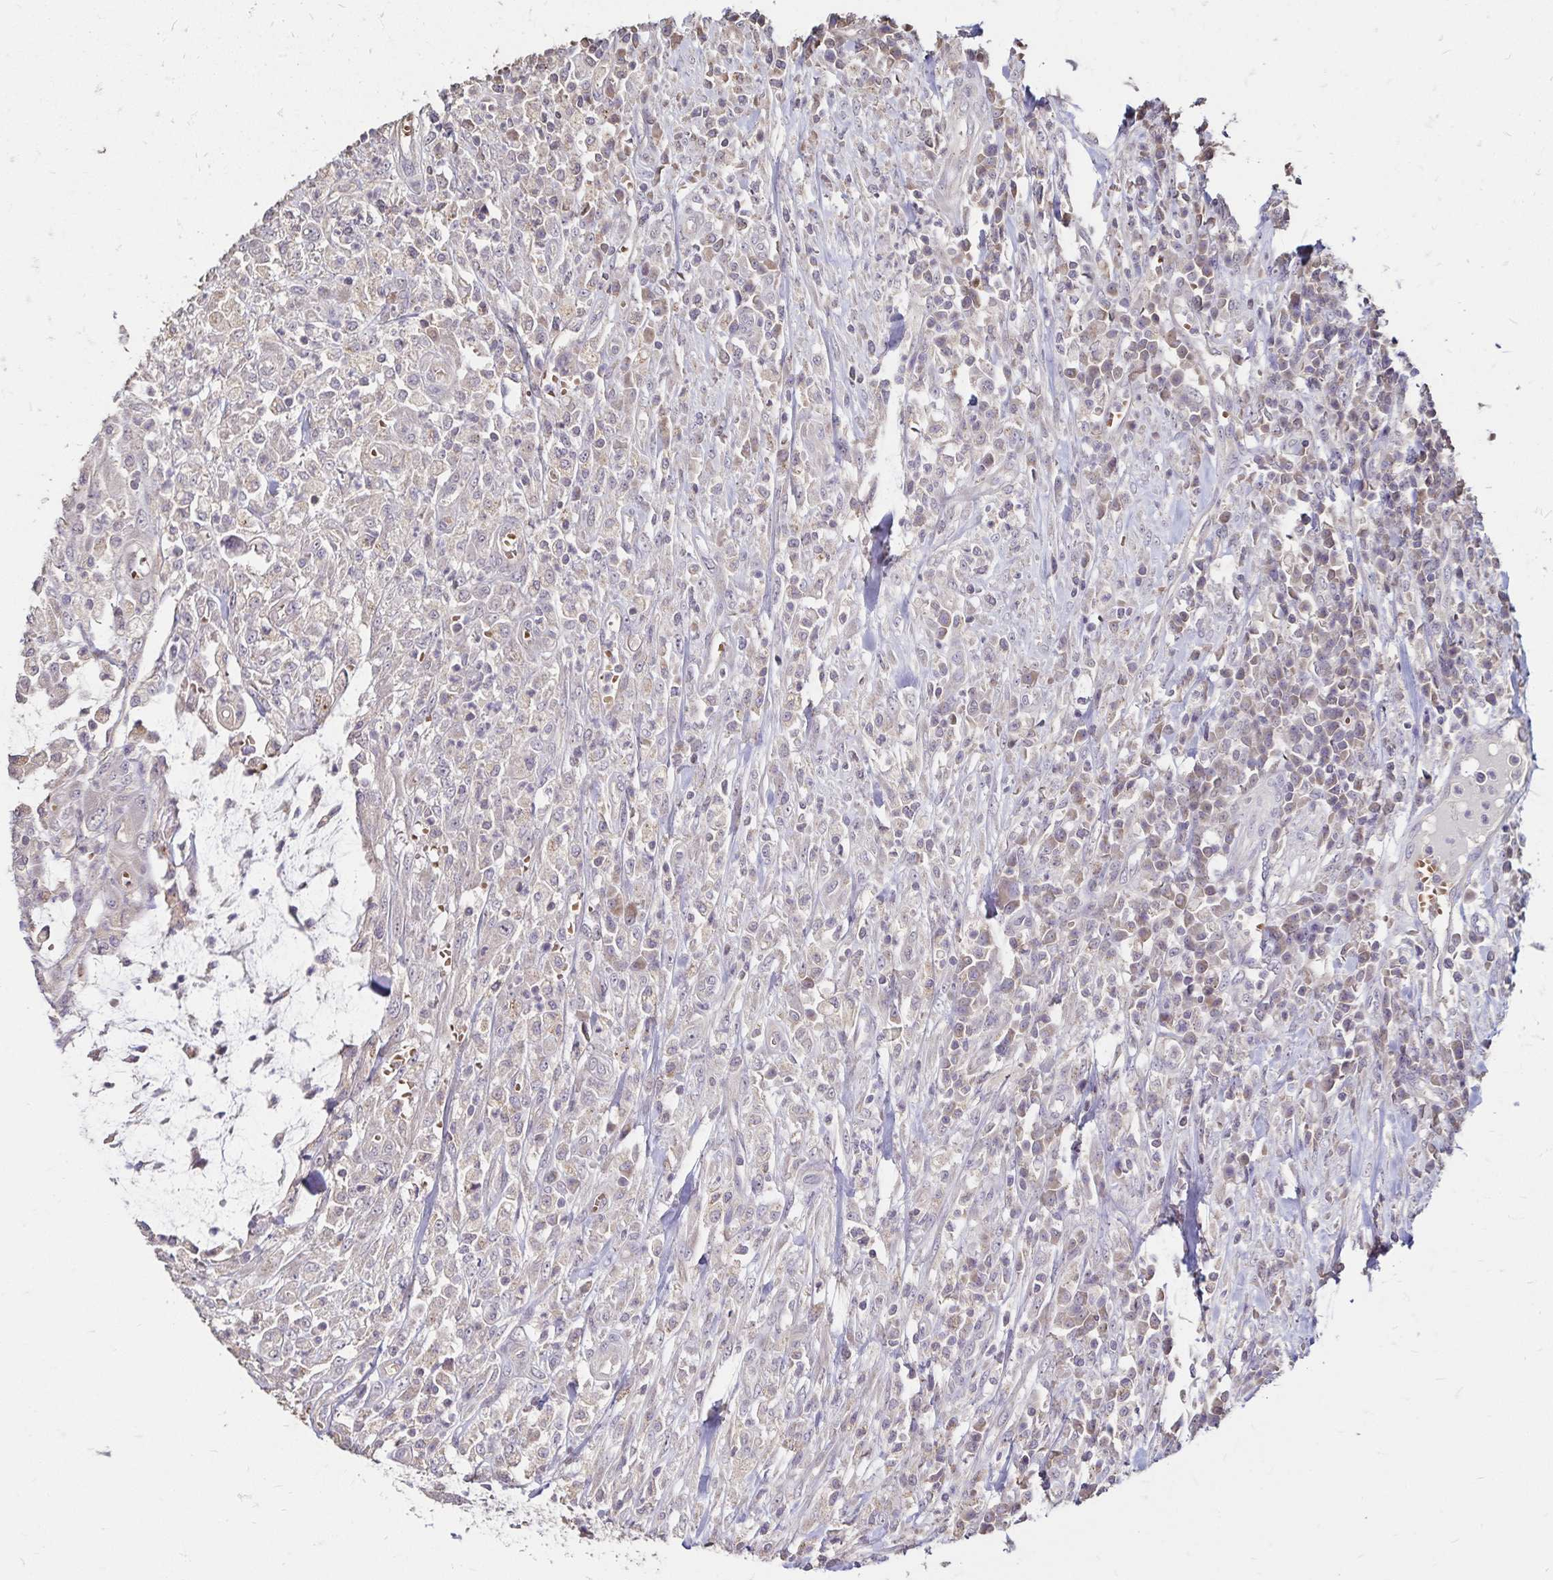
{"staining": {"intensity": "negative", "quantity": "none", "location": "none"}, "tissue": "colorectal cancer", "cell_type": "Tumor cells", "image_type": "cancer", "snomed": [{"axis": "morphology", "description": "Adenocarcinoma, NOS"}, {"axis": "topography", "description": "Colon"}], "caption": "Colorectal adenocarcinoma was stained to show a protein in brown. There is no significant positivity in tumor cells. Nuclei are stained in blue.", "gene": "EMC10", "patient": {"sex": "male", "age": 65}}